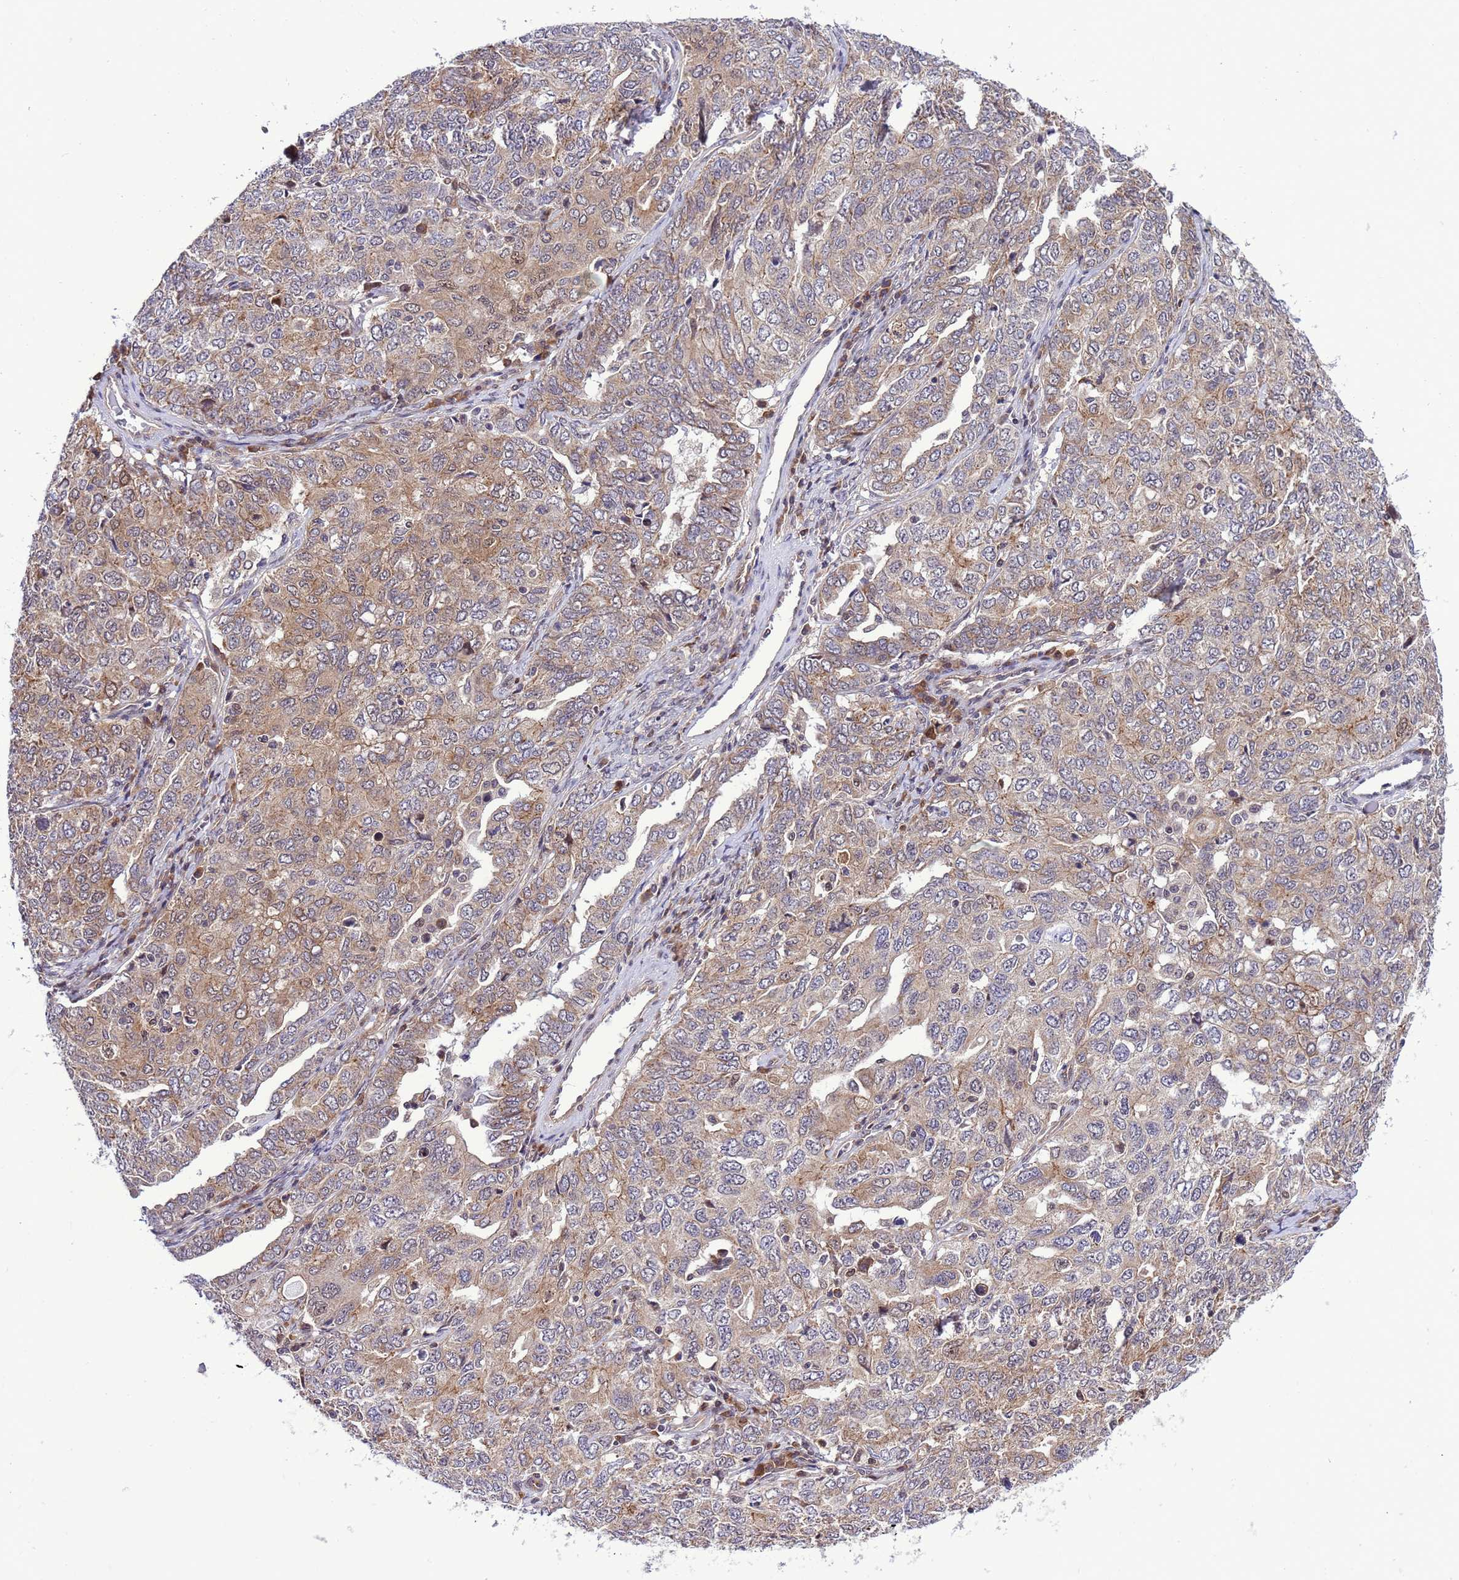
{"staining": {"intensity": "moderate", "quantity": "25%-75%", "location": "cytoplasmic/membranous"}, "tissue": "ovarian cancer", "cell_type": "Tumor cells", "image_type": "cancer", "snomed": [{"axis": "morphology", "description": "Carcinoma, endometroid"}, {"axis": "topography", "description": "Ovary"}], "caption": "A brown stain labels moderate cytoplasmic/membranous positivity of a protein in ovarian endometroid carcinoma tumor cells. The protein is stained brown, and the nuclei are stained in blue (DAB (3,3'-diaminobenzidine) IHC with brightfield microscopy, high magnification).", "gene": "RASD1", "patient": {"sex": "female", "age": 62}}